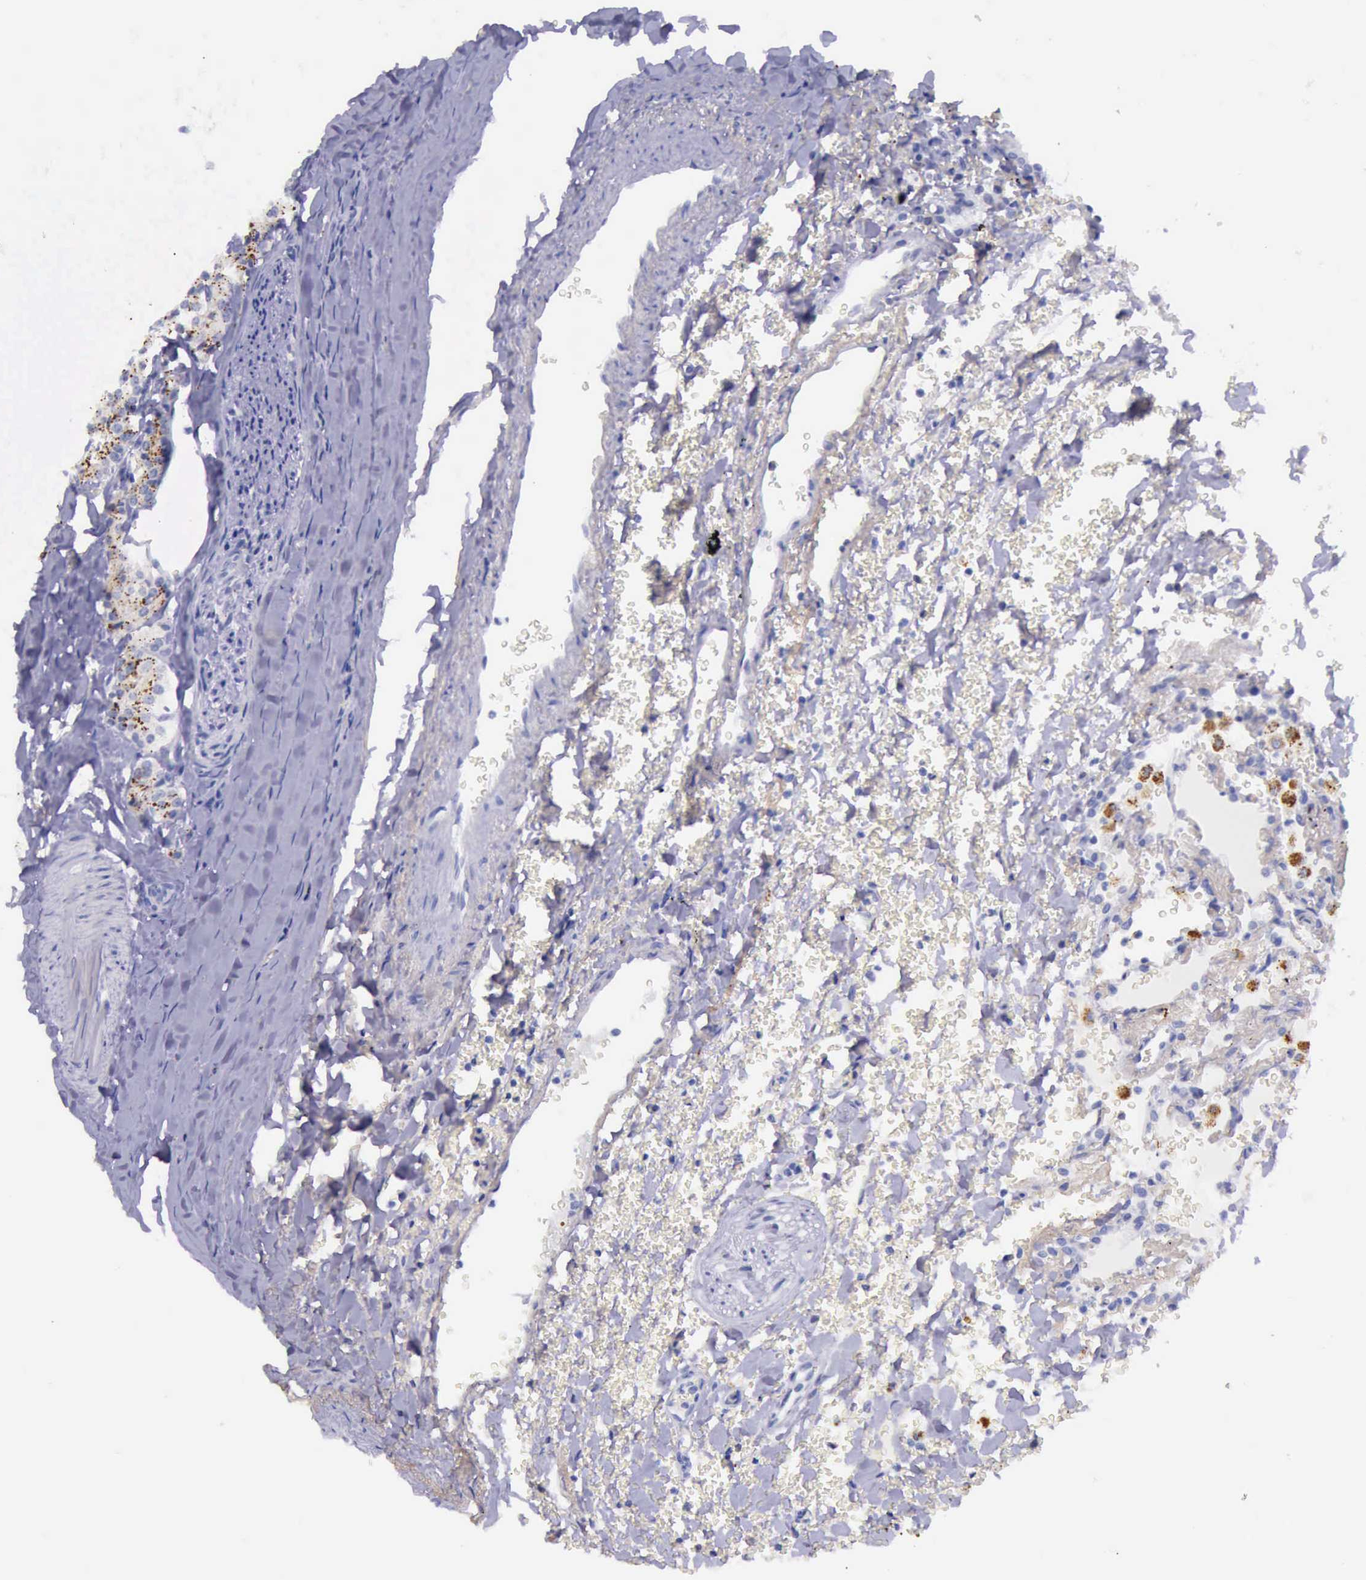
{"staining": {"intensity": "negative", "quantity": "none", "location": "none"}, "tissue": "carcinoid", "cell_type": "Tumor cells", "image_type": "cancer", "snomed": [{"axis": "morphology", "description": "Carcinoid, malignant, NOS"}, {"axis": "topography", "description": "Bronchus"}], "caption": "The micrograph reveals no staining of tumor cells in malignant carcinoid.", "gene": "GLA", "patient": {"sex": "male", "age": 55}}